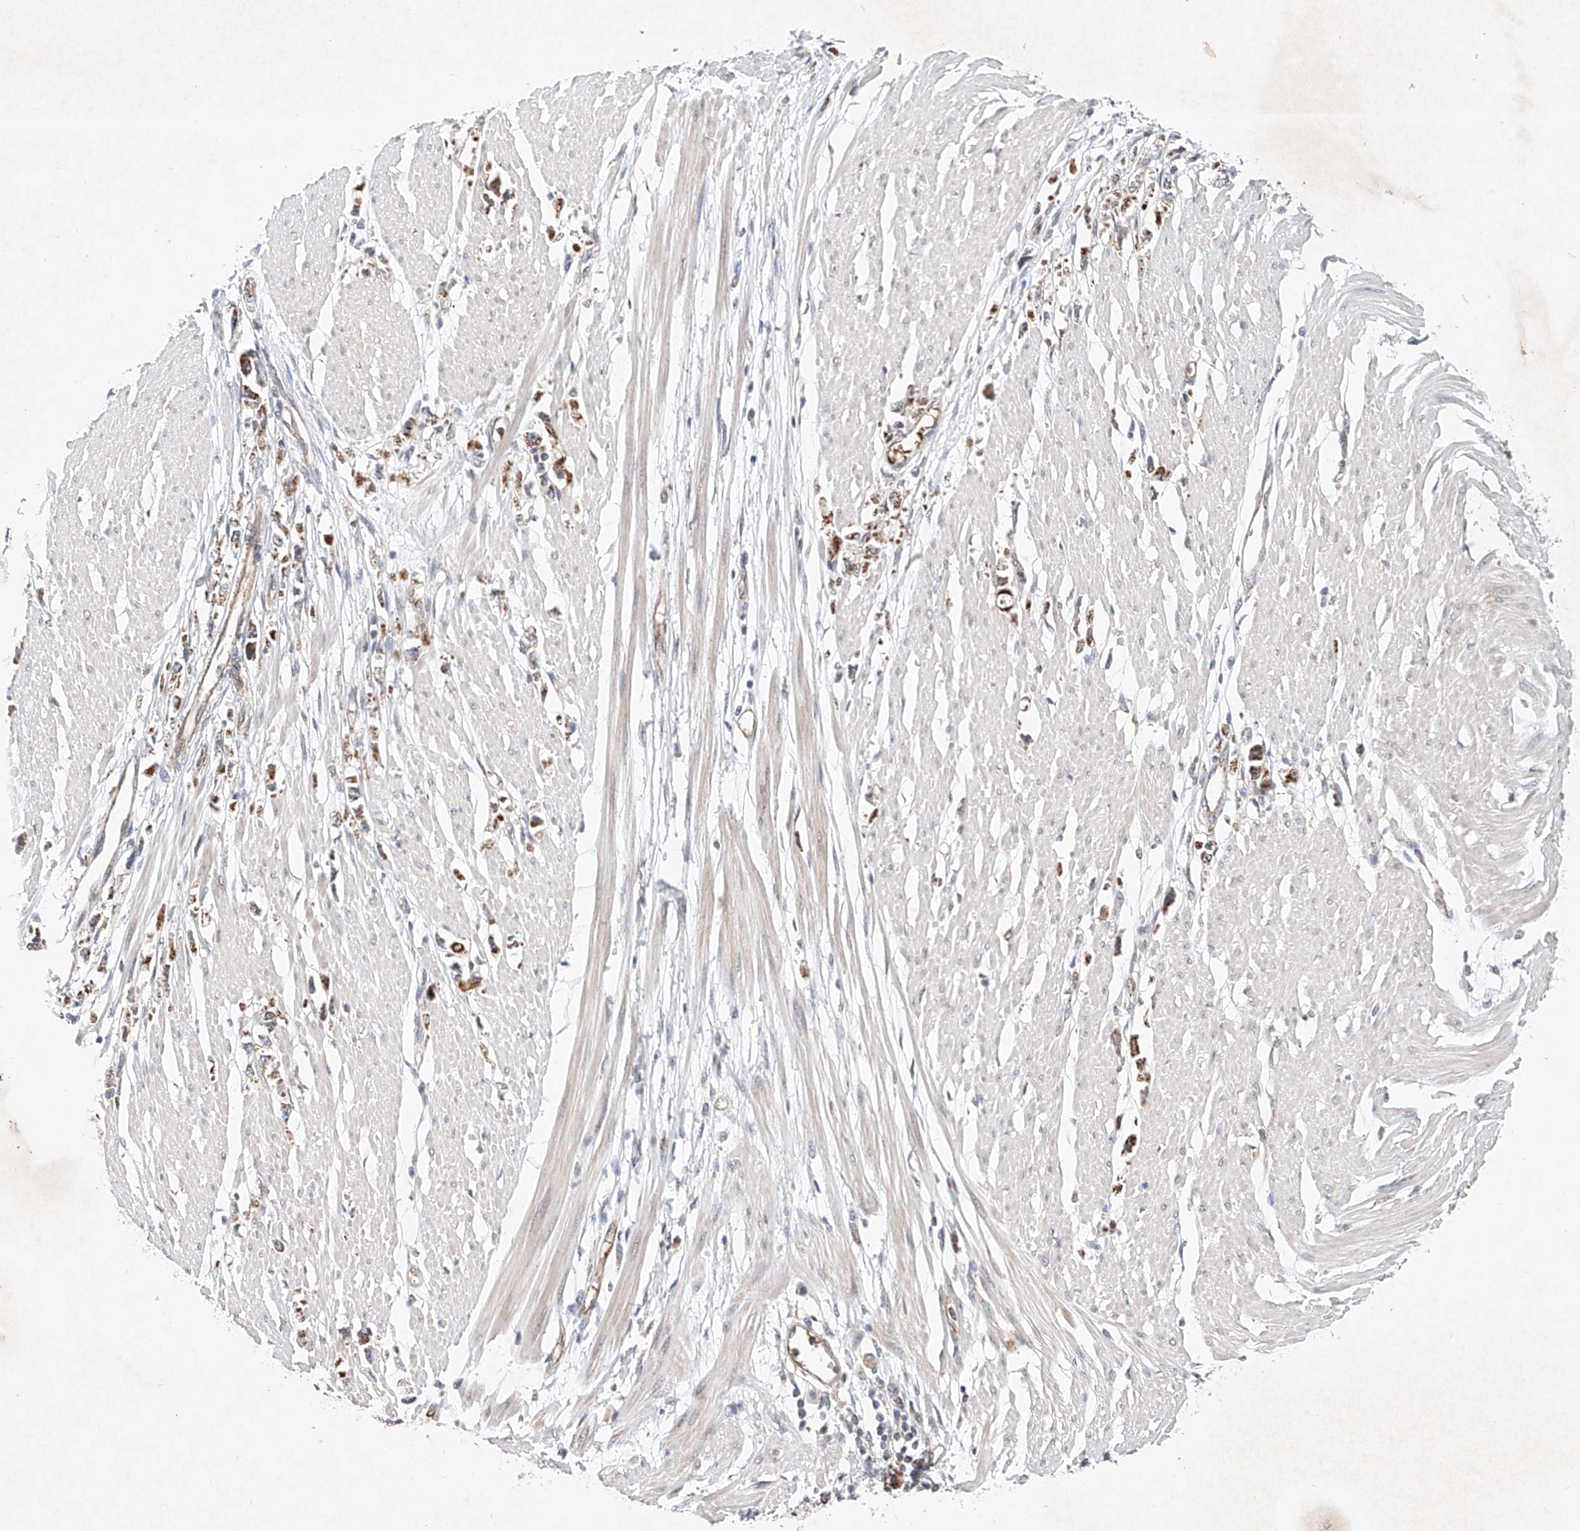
{"staining": {"intensity": "moderate", "quantity": ">75%", "location": "cytoplasmic/membranous"}, "tissue": "stomach cancer", "cell_type": "Tumor cells", "image_type": "cancer", "snomed": [{"axis": "morphology", "description": "Adenocarcinoma, NOS"}, {"axis": "topography", "description": "Stomach"}], "caption": "Approximately >75% of tumor cells in stomach adenocarcinoma reveal moderate cytoplasmic/membranous protein staining as visualized by brown immunohistochemical staining.", "gene": "FASTK", "patient": {"sex": "female", "age": 59}}